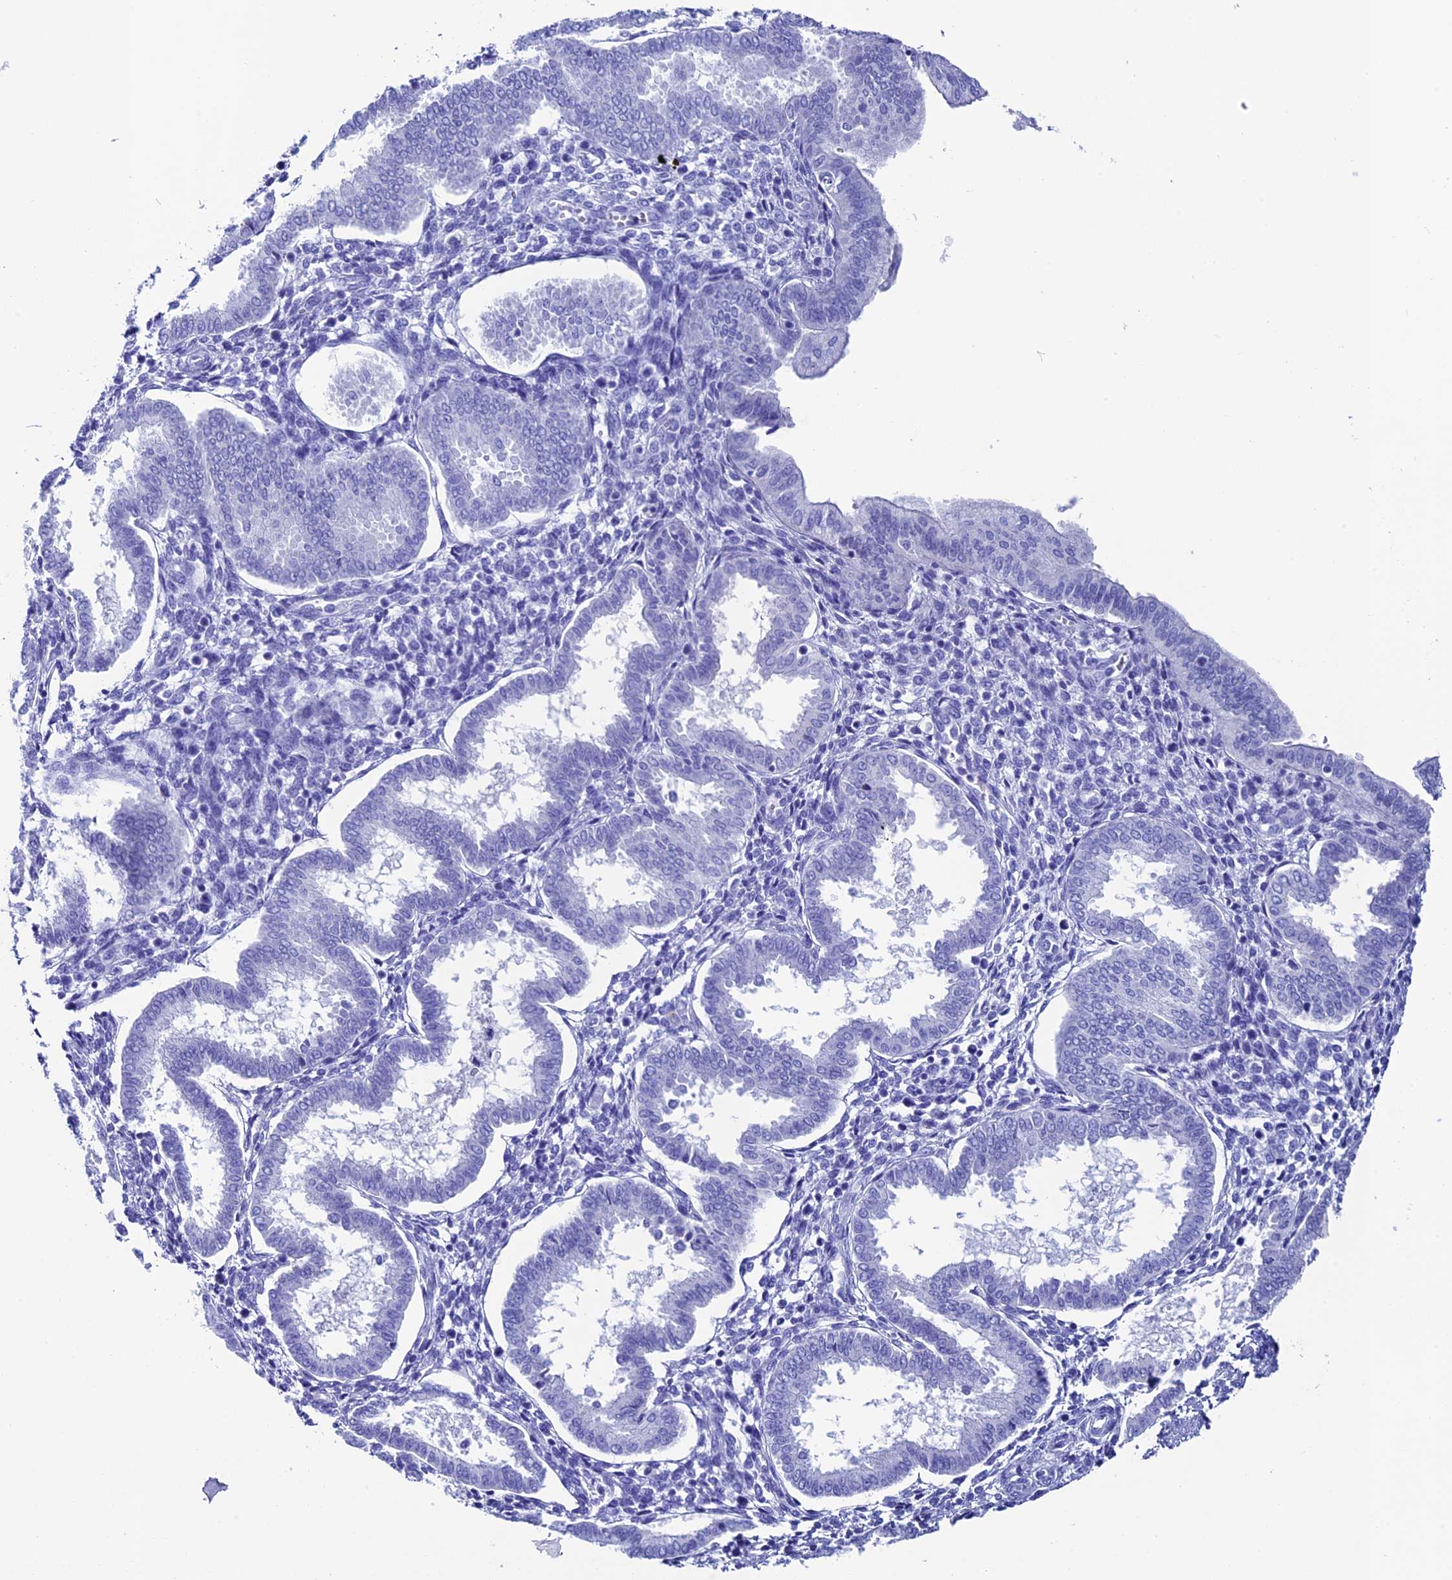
{"staining": {"intensity": "negative", "quantity": "none", "location": "none"}, "tissue": "endometrium", "cell_type": "Cells in endometrial stroma", "image_type": "normal", "snomed": [{"axis": "morphology", "description": "Normal tissue, NOS"}, {"axis": "topography", "description": "Endometrium"}], "caption": "An immunohistochemistry (IHC) micrograph of normal endometrium is shown. There is no staining in cells in endometrial stroma of endometrium. Nuclei are stained in blue.", "gene": "ANKRD29", "patient": {"sex": "female", "age": 24}}